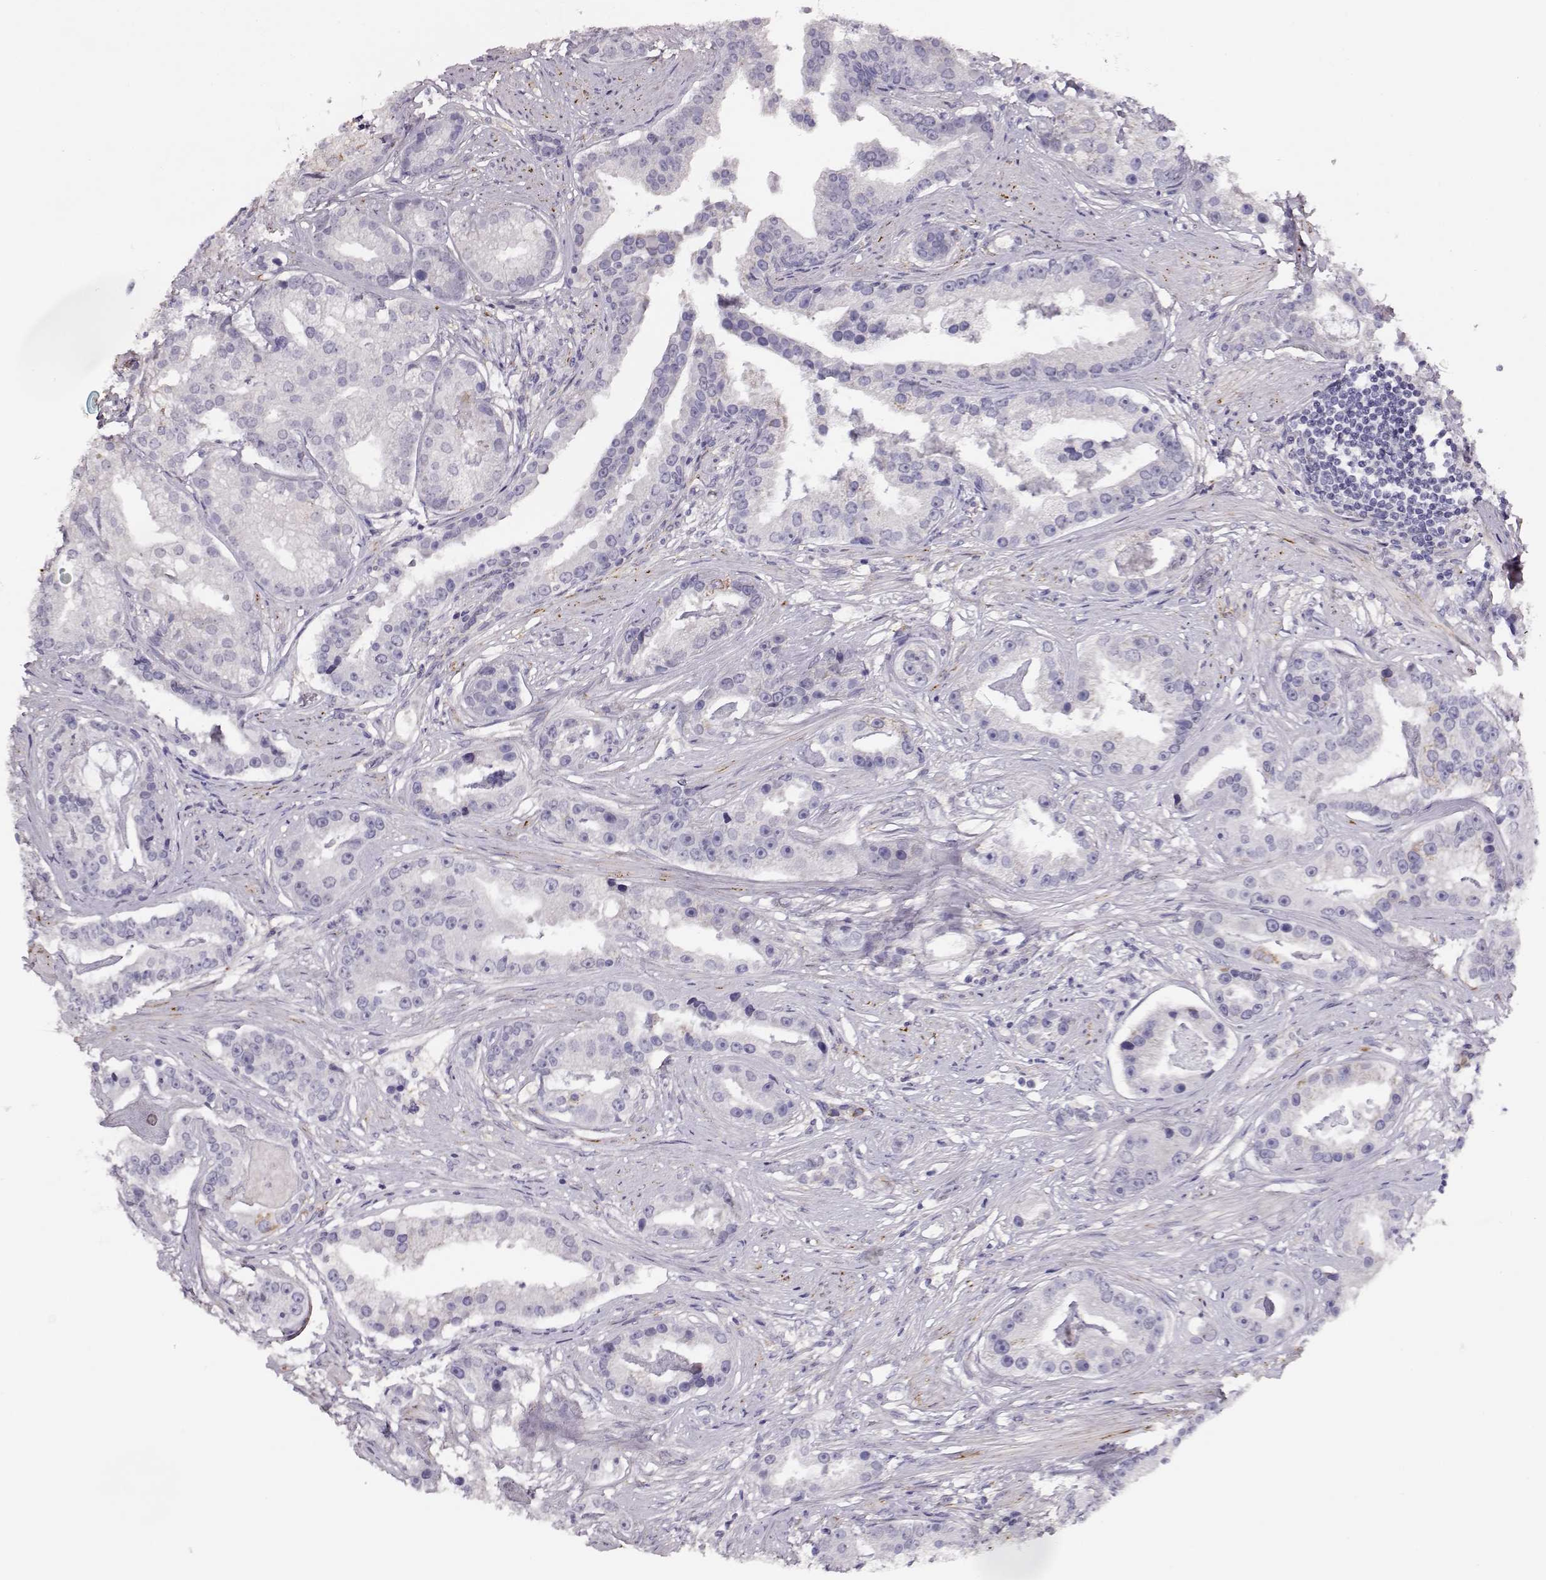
{"staining": {"intensity": "negative", "quantity": "none", "location": "none"}, "tissue": "prostate cancer", "cell_type": "Tumor cells", "image_type": "cancer", "snomed": [{"axis": "morphology", "description": "Adenocarcinoma, NOS"}, {"axis": "topography", "description": "Prostate and seminal vesicle, NOS"}, {"axis": "topography", "description": "Prostate"}], "caption": "A photomicrograph of human prostate cancer is negative for staining in tumor cells.", "gene": "RBM44", "patient": {"sex": "male", "age": 44}}